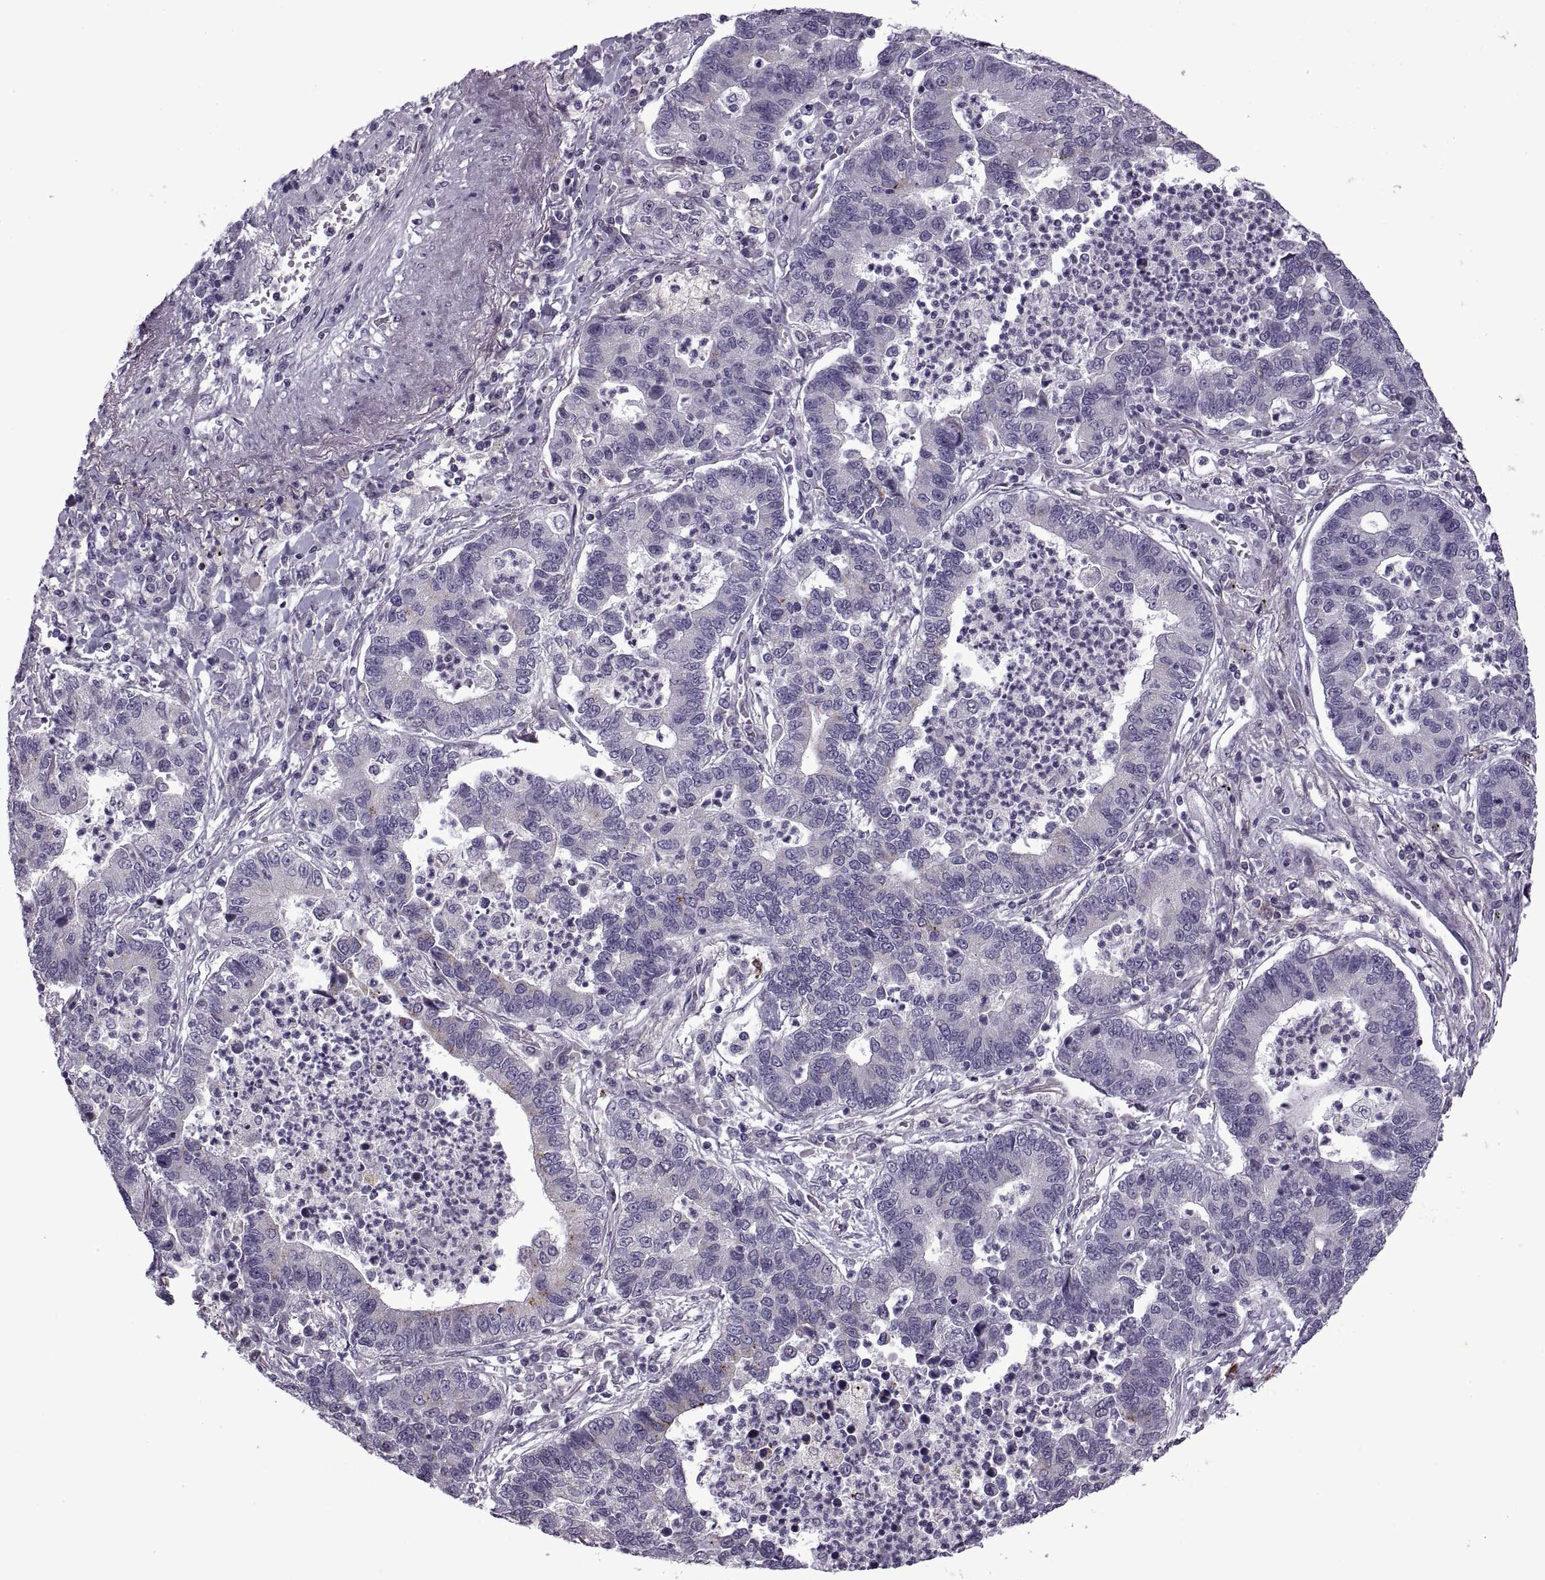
{"staining": {"intensity": "negative", "quantity": "none", "location": "none"}, "tissue": "lung cancer", "cell_type": "Tumor cells", "image_type": "cancer", "snomed": [{"axis": "morphology", "description": "Adenocarcinoma, NOS"}, {"axis": "topography", "description": "Lung"}], "caption": "The immunohistochemistry (IHC) micrograph has no significant staining in tumor cells of lung adenocarcinoma tissue.", "gene": "RIPK4", "patient": {"sex": "female", "age": 57}}